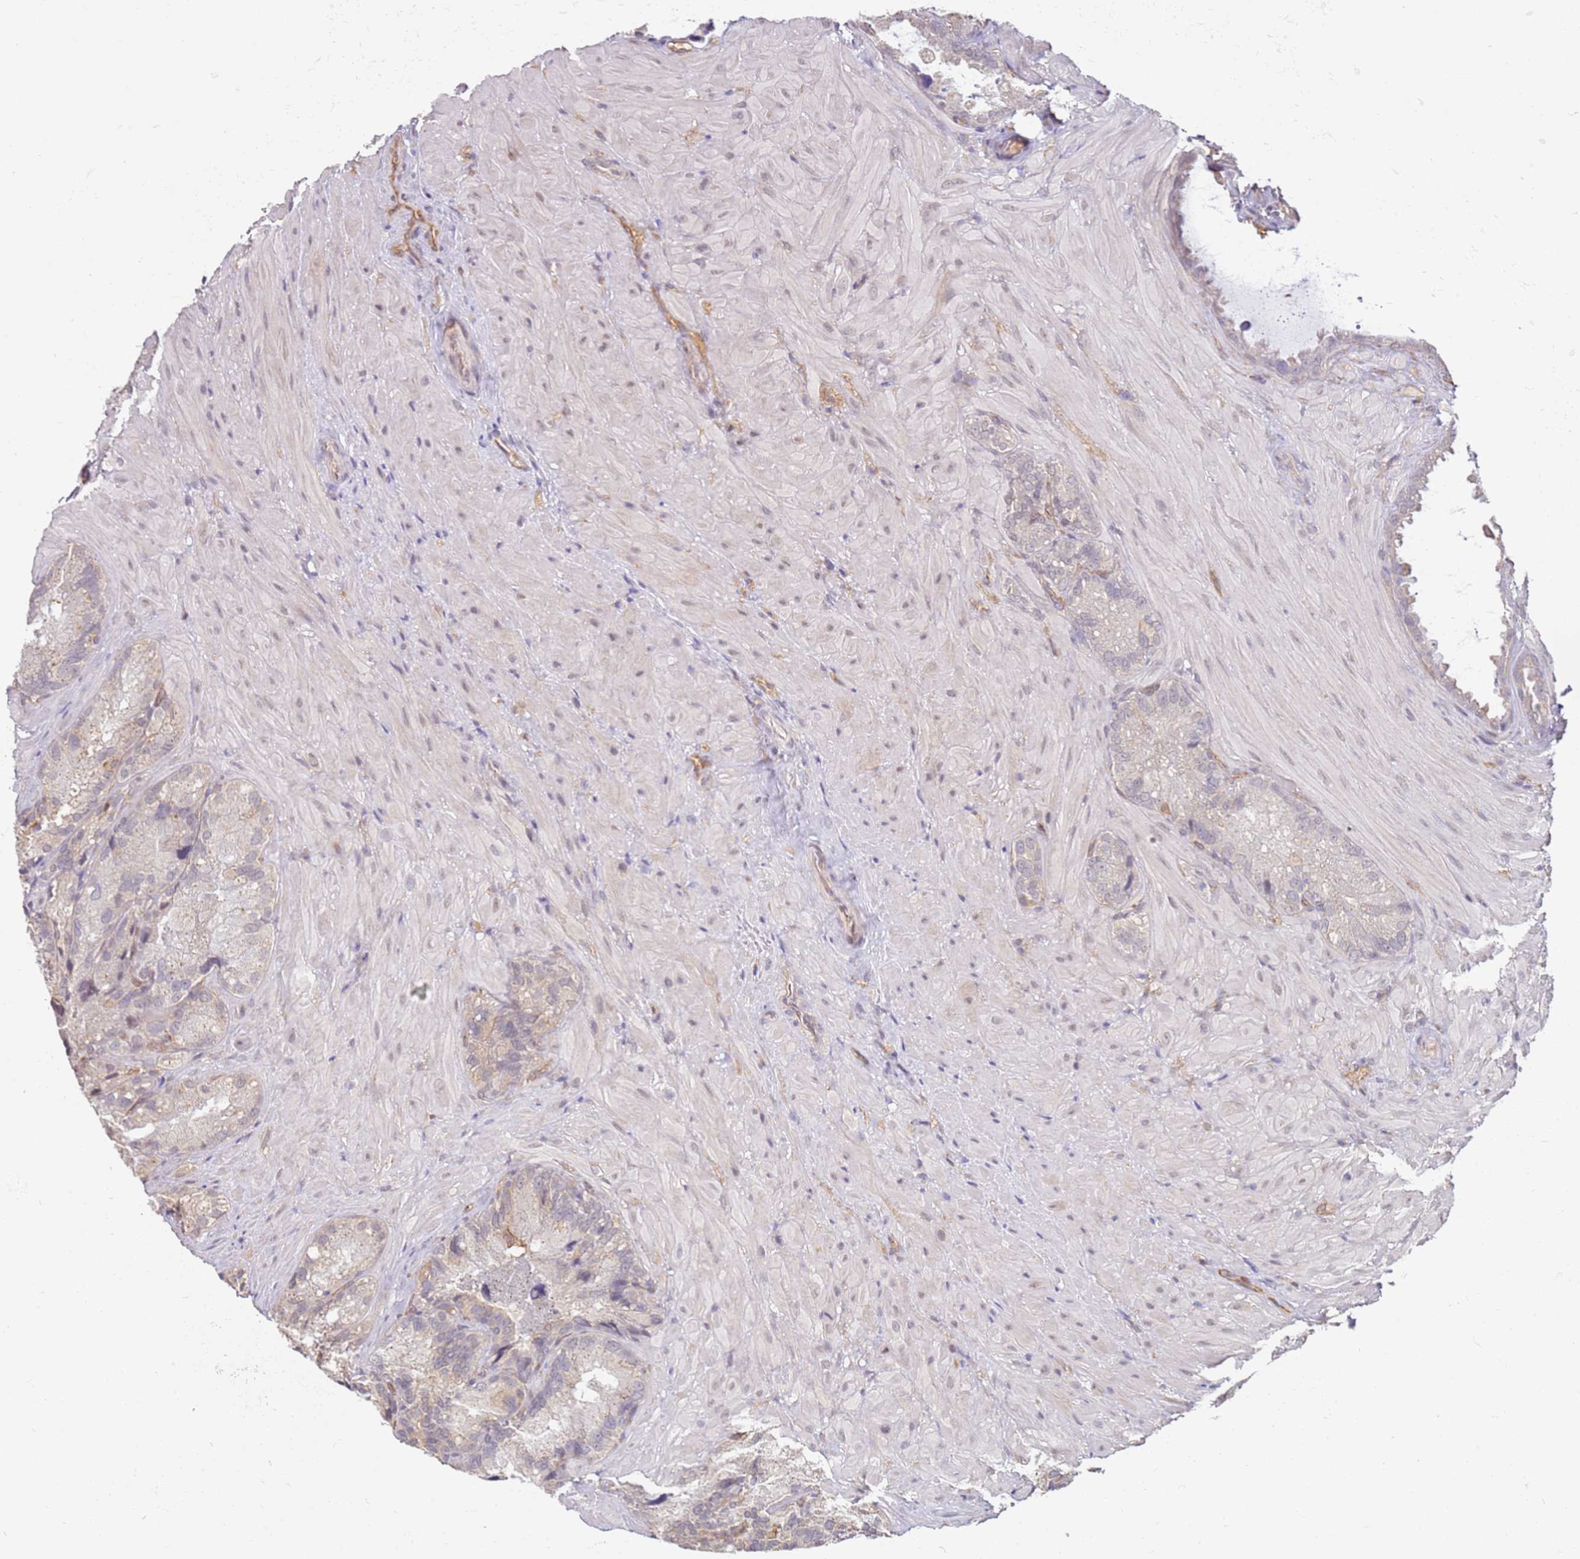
{"staining": {"intensity": "negative", "quantity": "none", "location": "none"}, "tissue": "seminal vesicle", "cell_type": "Glandular cells", "image_type": "normal", "snomed": [{"axis": "morphology", "description": "Normal tissue, NOS"}, {"axis": "topography", "description": "Seminal veicle"}], "caption": "High magnification brightfield microscopy of normal seminal vesicle stained with DAB (brown) and counterstained with hematoxylin (blue): glandular cells show no significant expression.", "gene": "WDR93", "patient": {"sex": "male", "age": 62}}